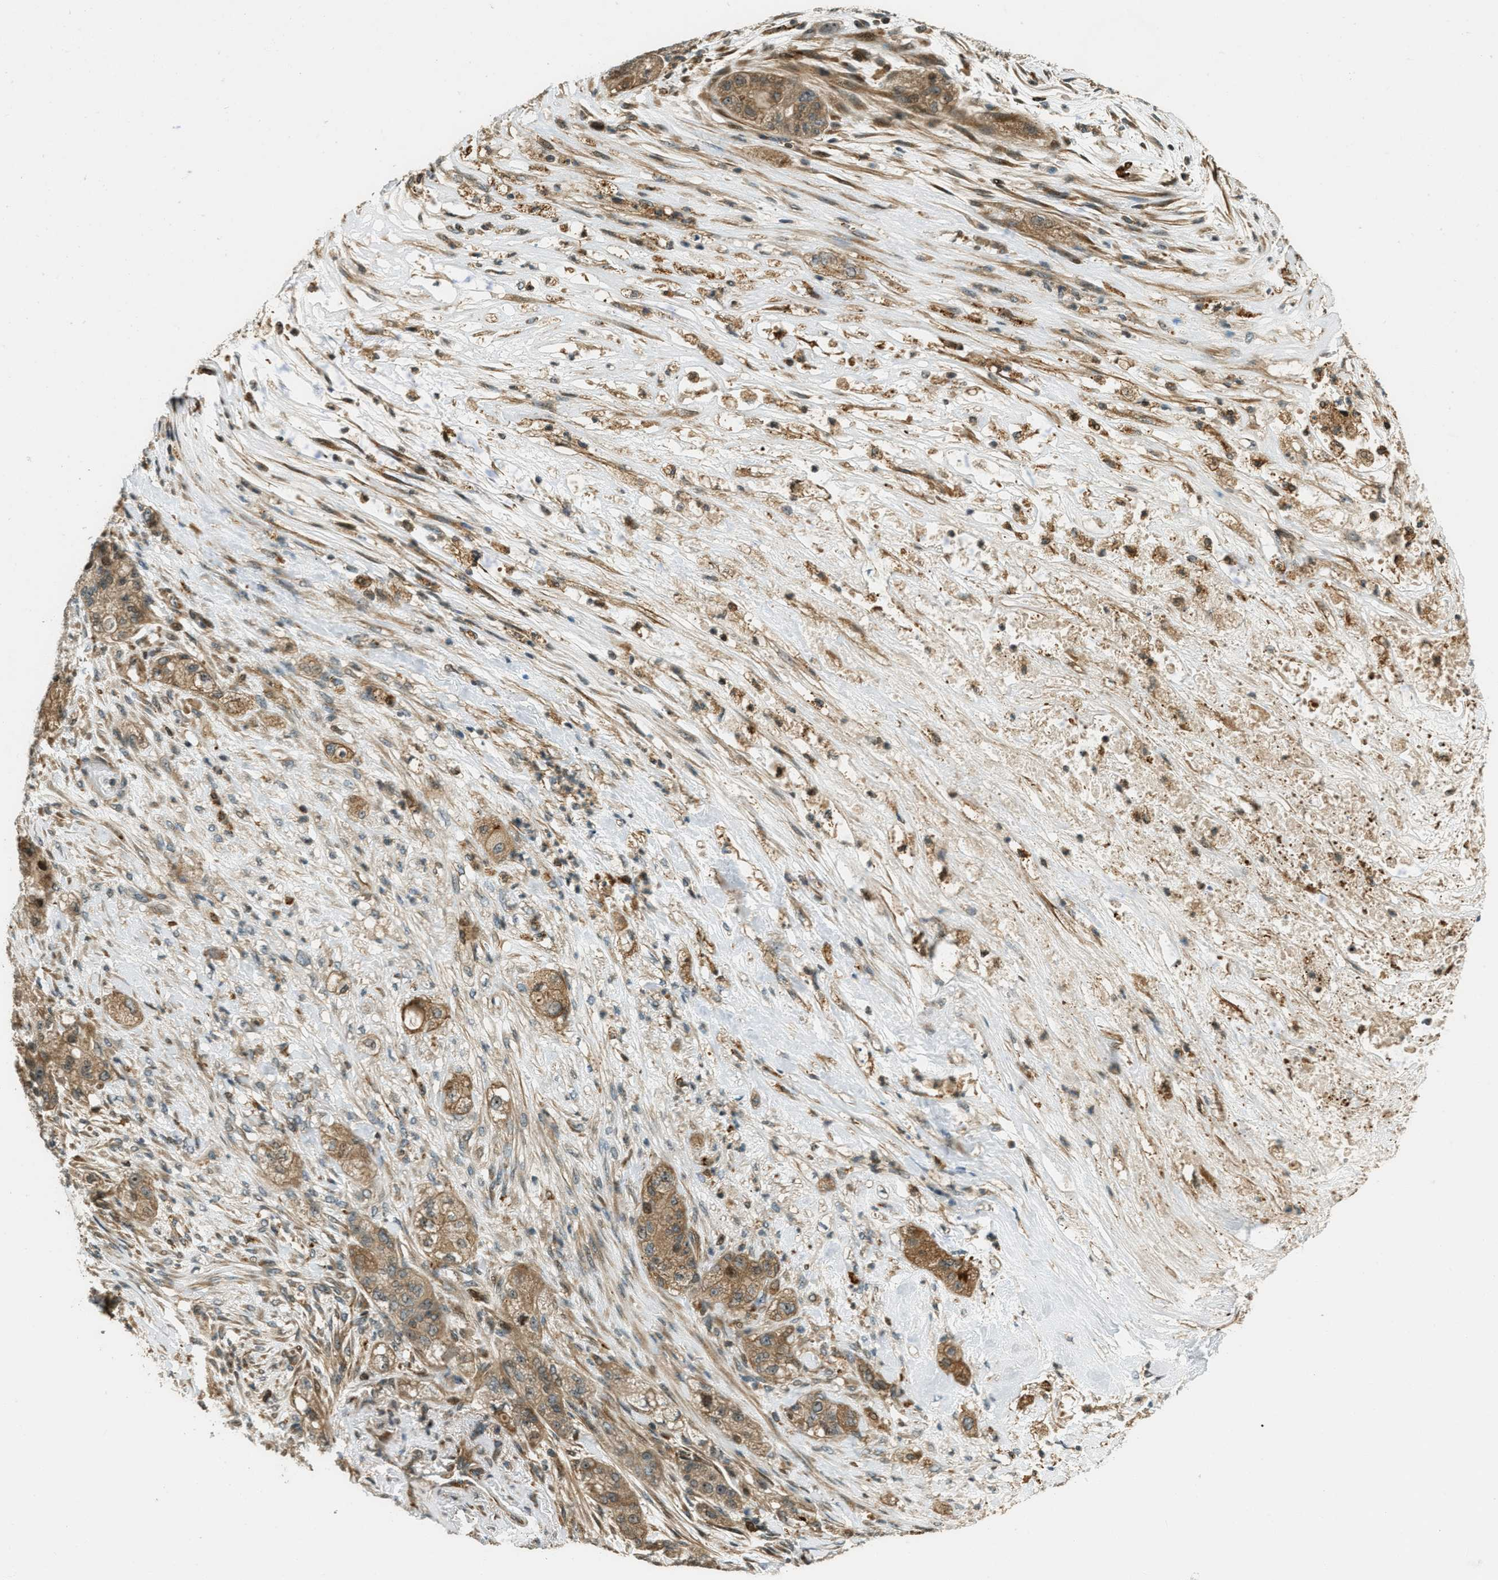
{"staining": {"intensity": "moderate", "quantity": ">75%", "location": "cytoplasmic/membranous"}, "tissue": "pancreatic cancer", "cell_type": "Tumor cells", "image_type": "cancer", "snomed": [{"axis": "morphology", "description": "Adenocarcinoma, NOS"}, {"axis": "topography", "description": "Pancreas"}], "caption": "Immunohistochemical staining of human pancreatic cancer shows medium levels of moderate cytoplasmic/membranous expression in approximately >75% of tumor cells.", "gene": "PTPN23", "patient": {"sex": "female", "age": 78}}